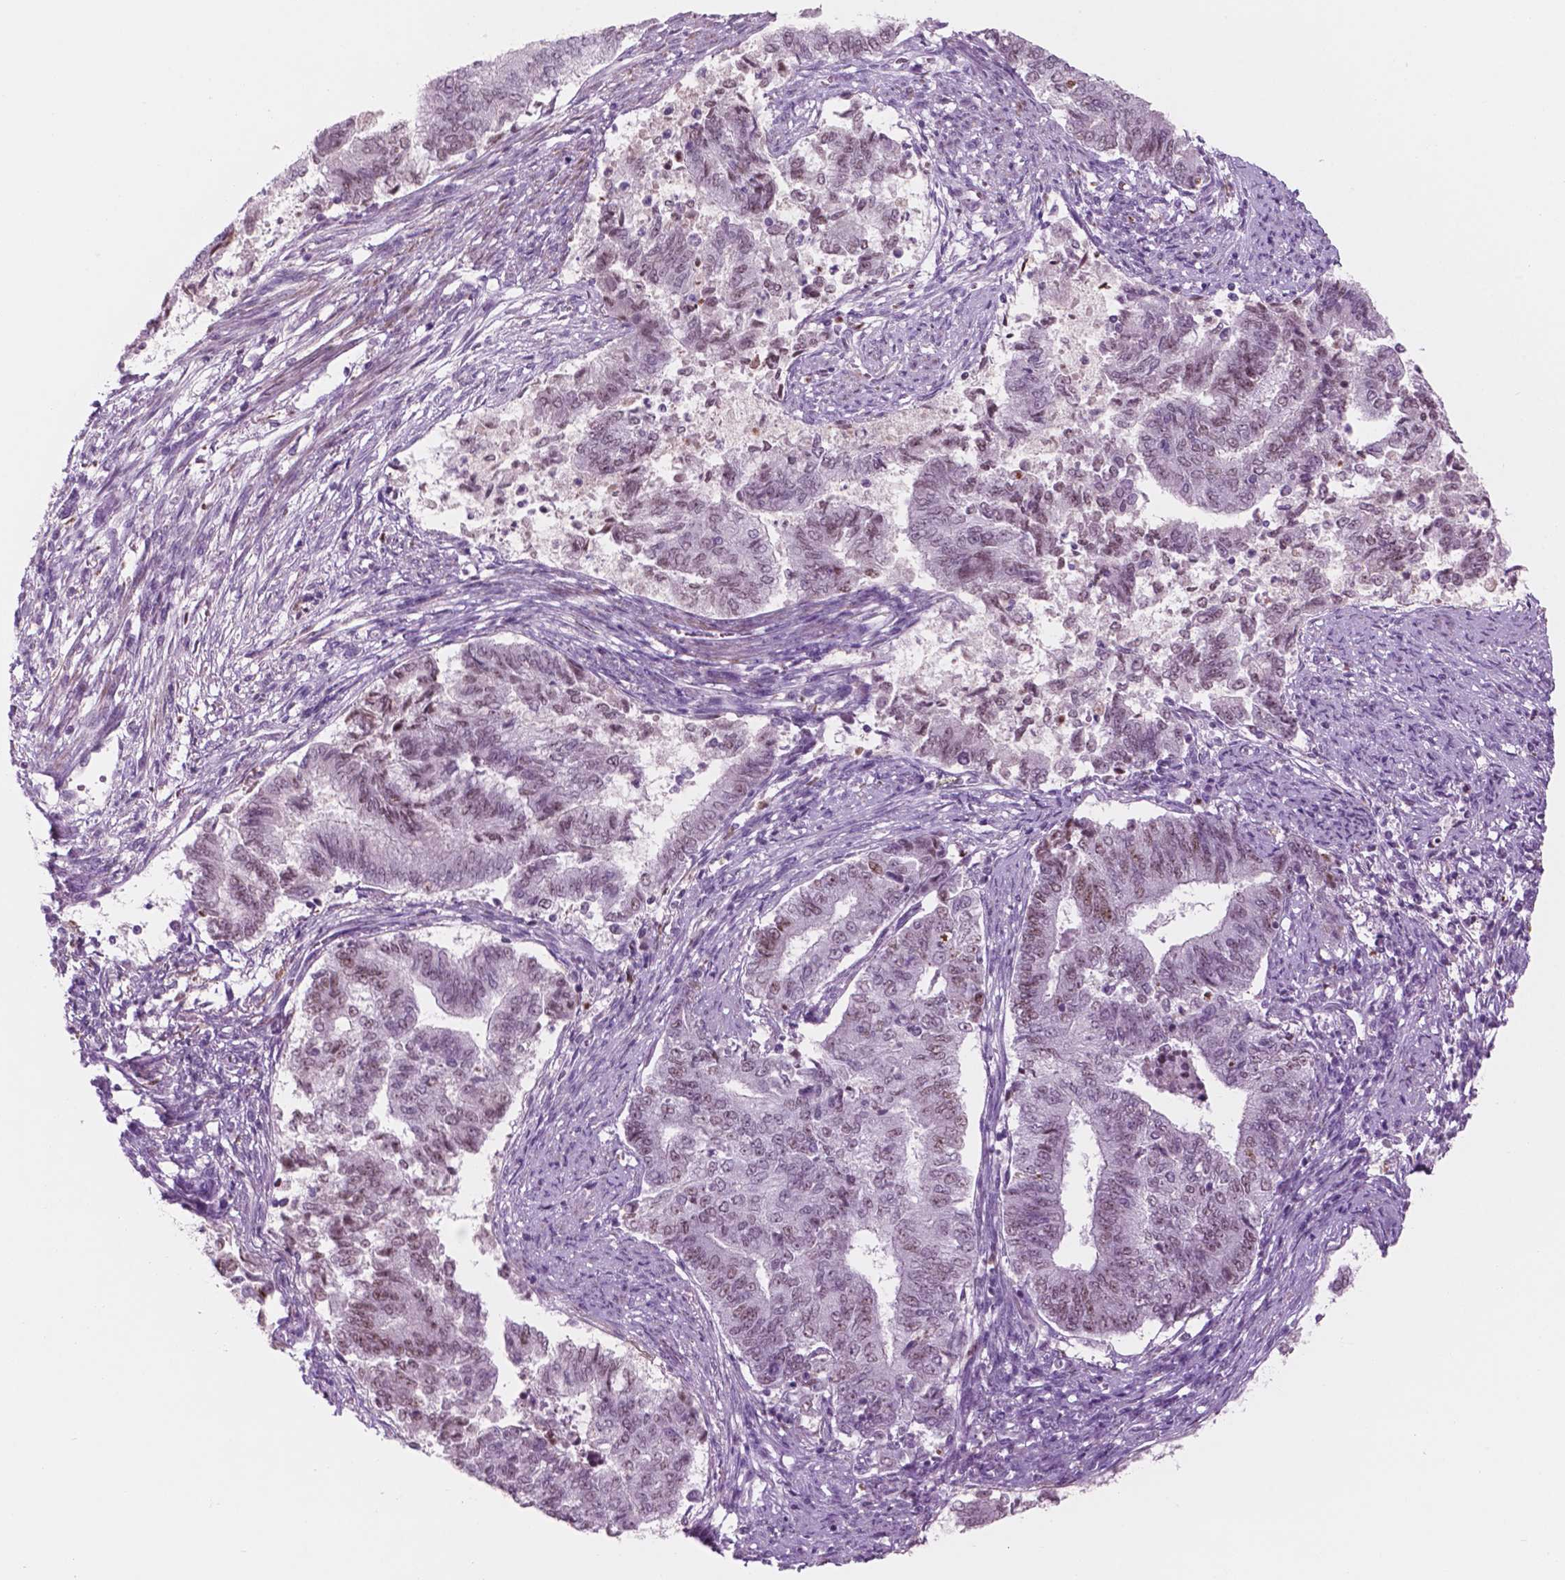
{"staining": {"intensity": "weak", "quantity": "25%-75%", "location": "nuclear"}, "tissue": "endometrial cancer", "cell_type": "Tumor cells", "image_type": "cancer", "snomed": [{"axis": "morphology", "description": "Adenocarcinoma, NOS"}, {"axis": "topography", "description": "Endometrium"}], "caption": "Immunohistochemistry photomicrograph of neoplastic tissue: human endometrial cancer (adenocarcinoma) stained using immunohistochemistry displays low levels of weak protein expression localized specifically in the nuclear of tumor cells, appearing as a nuclear brown color.", "gene": "CTR9", "patient": {"sex": "female", "age": 65}}